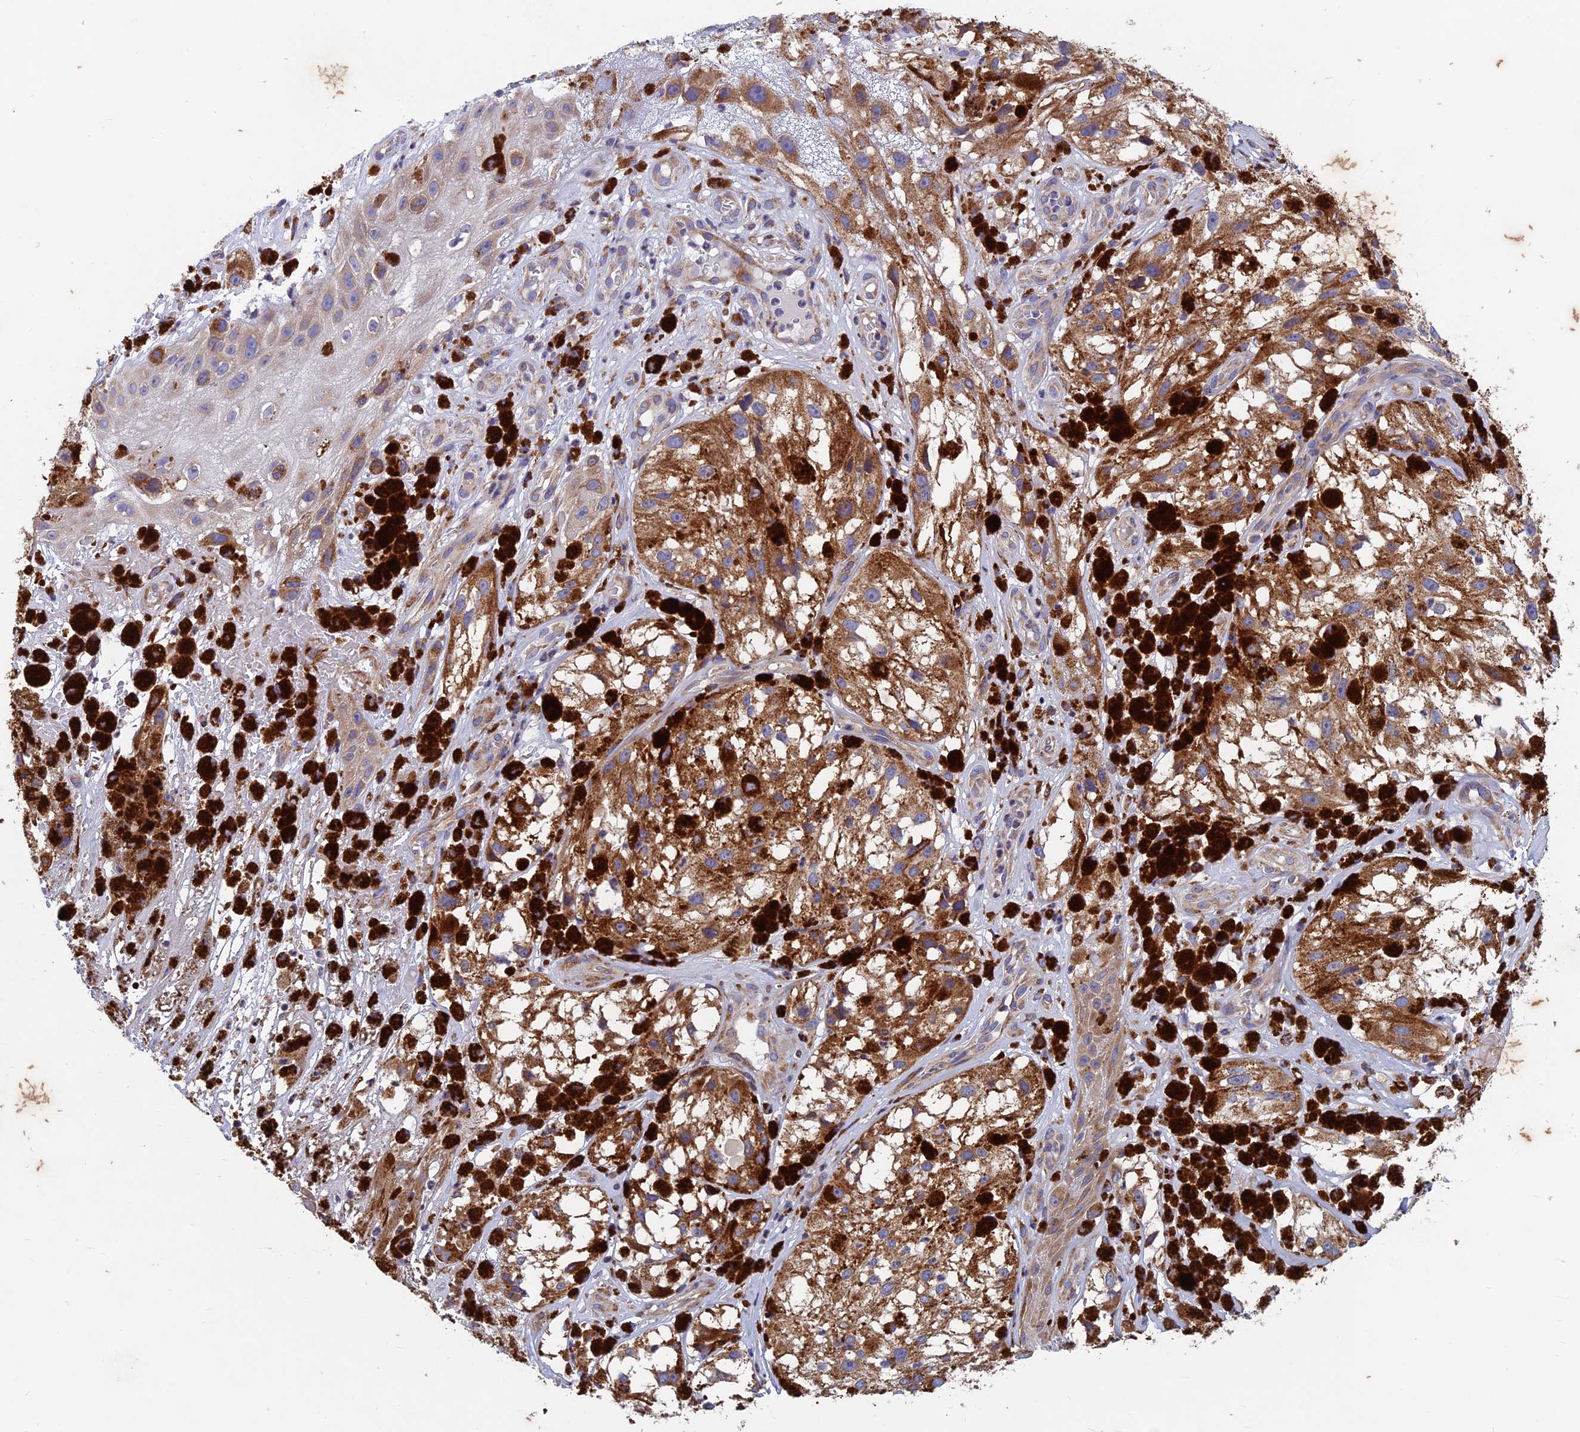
{"staining": {"intensity": "moderate", "quantity": ">75%", "location": "cytoplasmic/membranous"}, "tissue": "melanoma", "cell_type": "Tumor cells", "image_type": "cancer", "snomed": [{"axis": "morphology", "description": "Malignant melanoma, NOS"}, {"axis": "topography", "description": "Skin"}], "caption": "Immunohistochemistry (IHC) staining of malignant melanoma, which displays medium levels of moderate cytoplasmic/membranous positivity in about >75% of tumor cells indicating moderate cytoplasmic/membranous protein expression. The staining was performed using DAB (brown) for protein detection and nuclei were counterstained in hematoxylin (blue).", "gene": "AP4S1", "patient": {"sex": "male", "age": 88}}